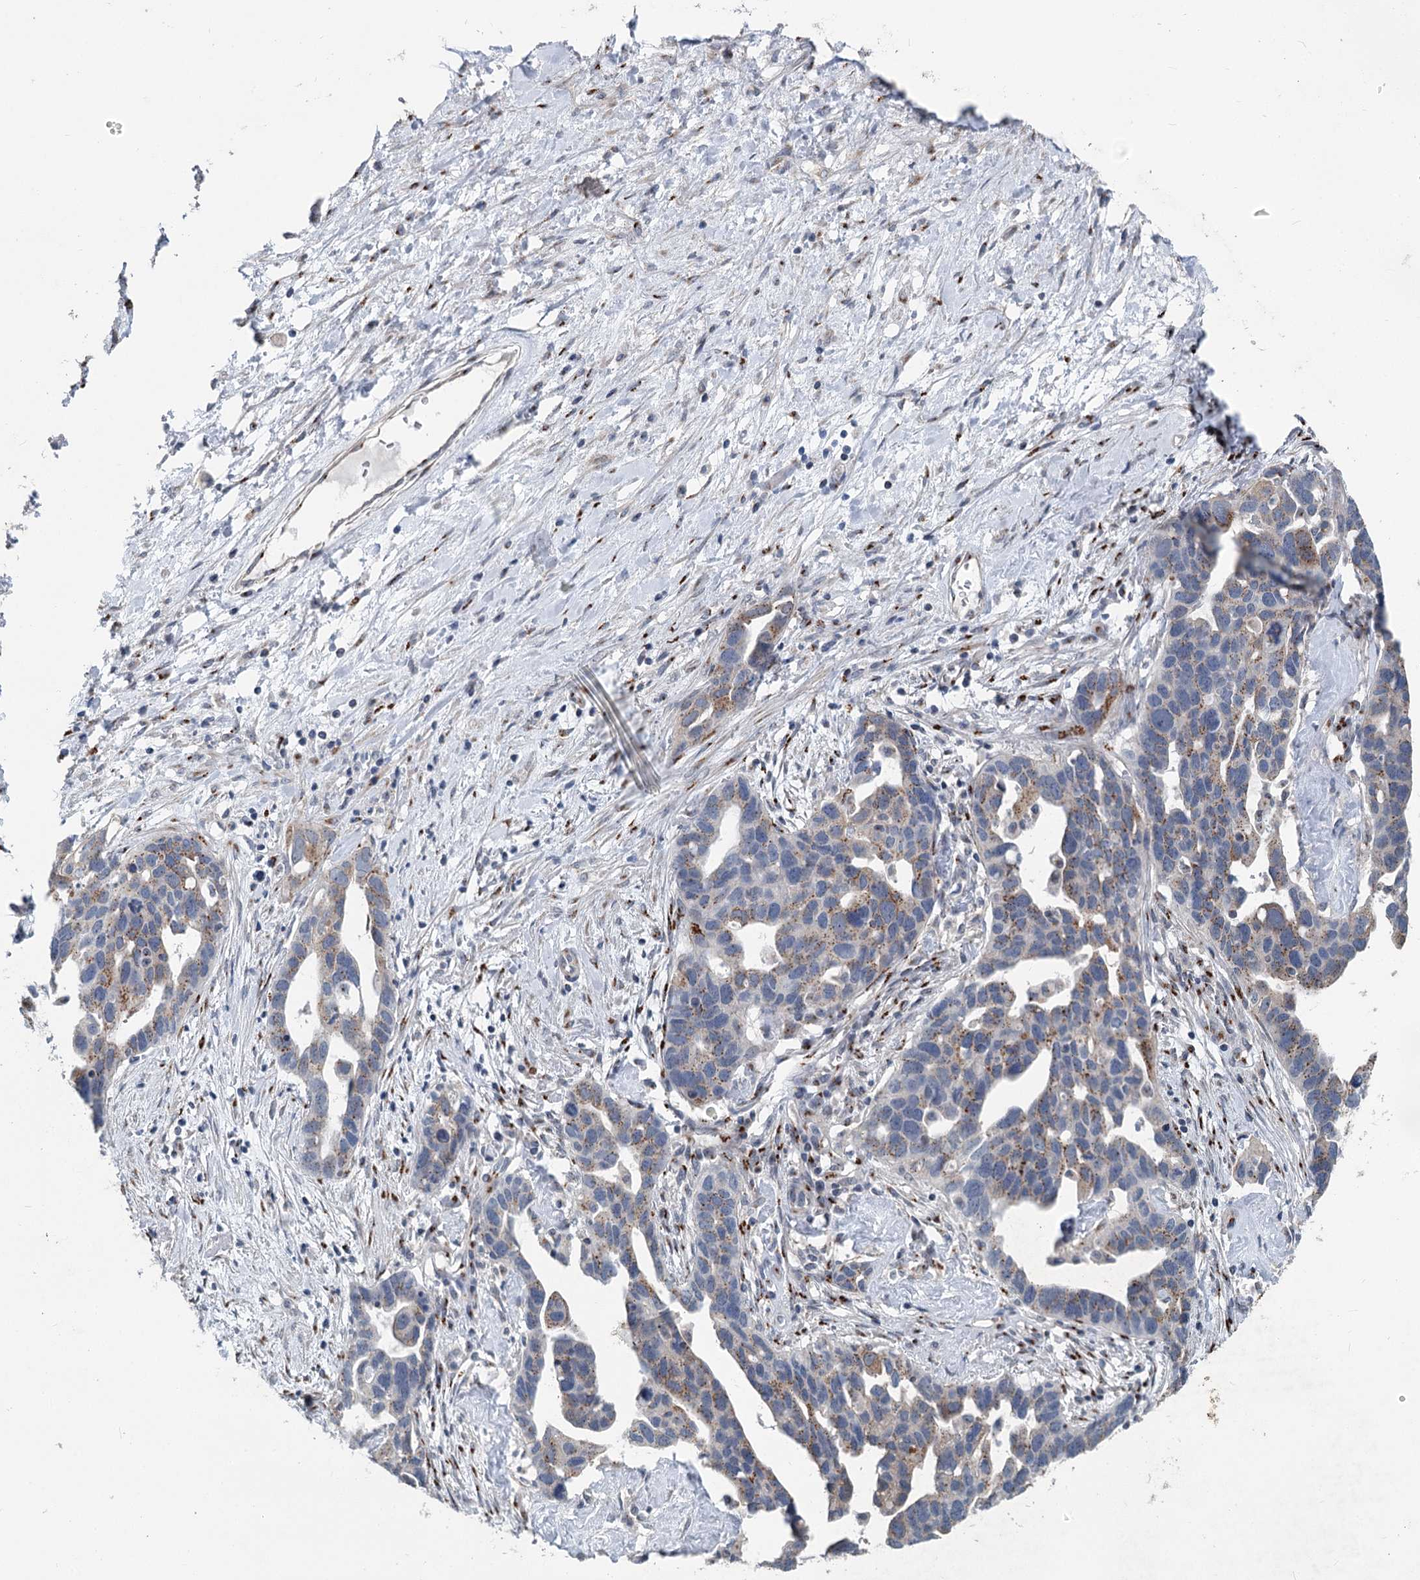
{"staining": {"intensity": "moderate", "quantity": "25%-75%", "location": "cytoplasmic/membranous"}, "tissue": "ovarian cancer", "cell_type": "Tumor cells", "image_type": "cancer", "snomed": [{"axis": "morphology", "description": "Cystadenocarcinoma, serous, NOS"}, {"axis": "topography", "description": "Ovary"}], "caption": "Ovarian cancer tissue exhibits moderate cytoplasmic/membranous expression in approximately 25%-75% of tumor cells (IHC, brightfield microscopy, high magnification).", "gene": "ITIH5", "patient": {"sex": "female", "age": 54}}